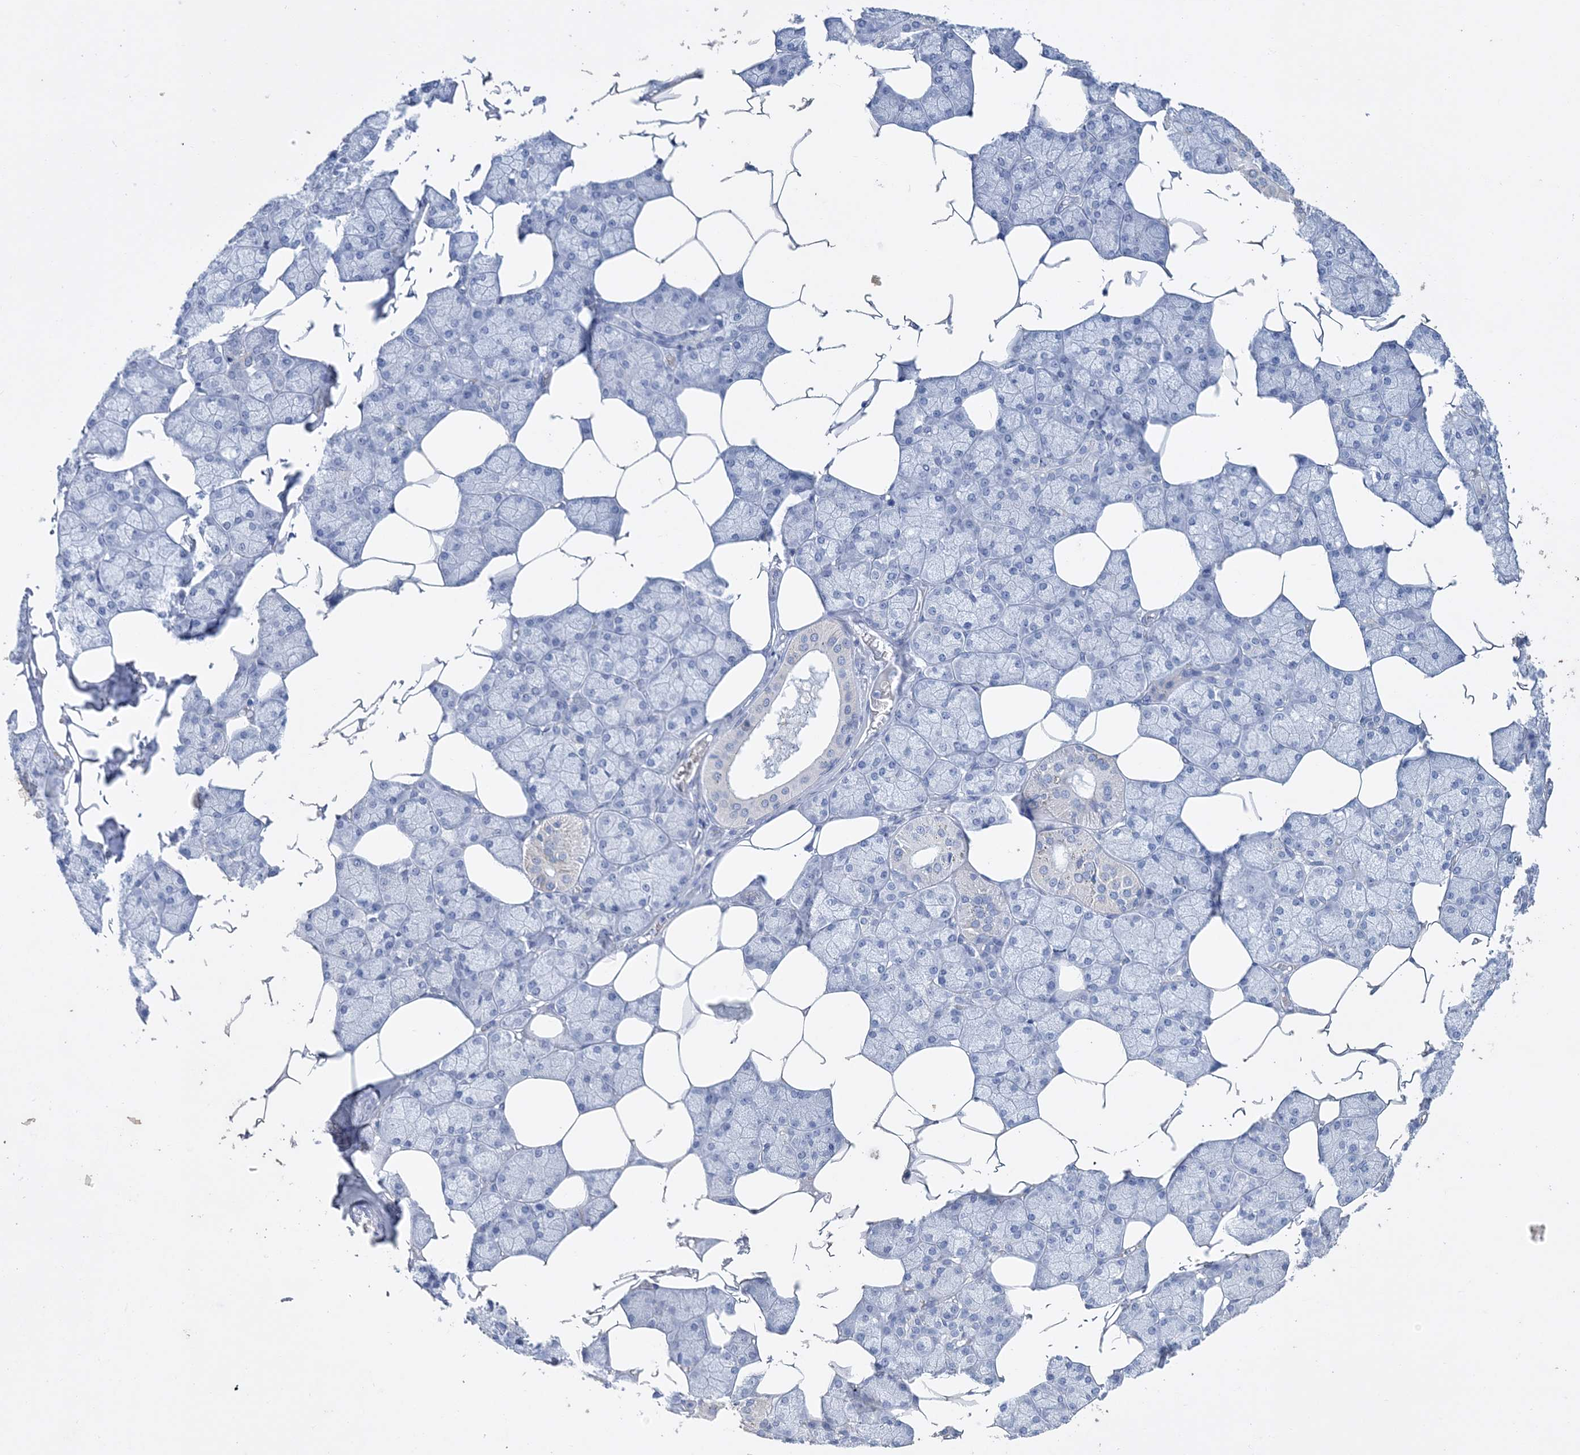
{"staining": {"intensity": "negative", "quantity": "none", "location": "none"}, "tissue": "salivary gland", "cell_type": "Glandular cells", "image_type": "normal", "snomed": [{"axis": "morphology", "description": "Normal tissue, NOS"}, {"axis": "topography", "description": "Salivary gland"}], "caption": "DAB immunohistochemical staining of benign human salivary gland exhibits no significant staining in glandular cells. Brightfield microscopy of immunohistochemistry (IHC) stained with DAB (3,3'-diaminobenzidine) (brown) and hematoxylin (blue), captured at high magnification.", "gene": "COPS8", "patient": {"sex": "male", "age": 62}}